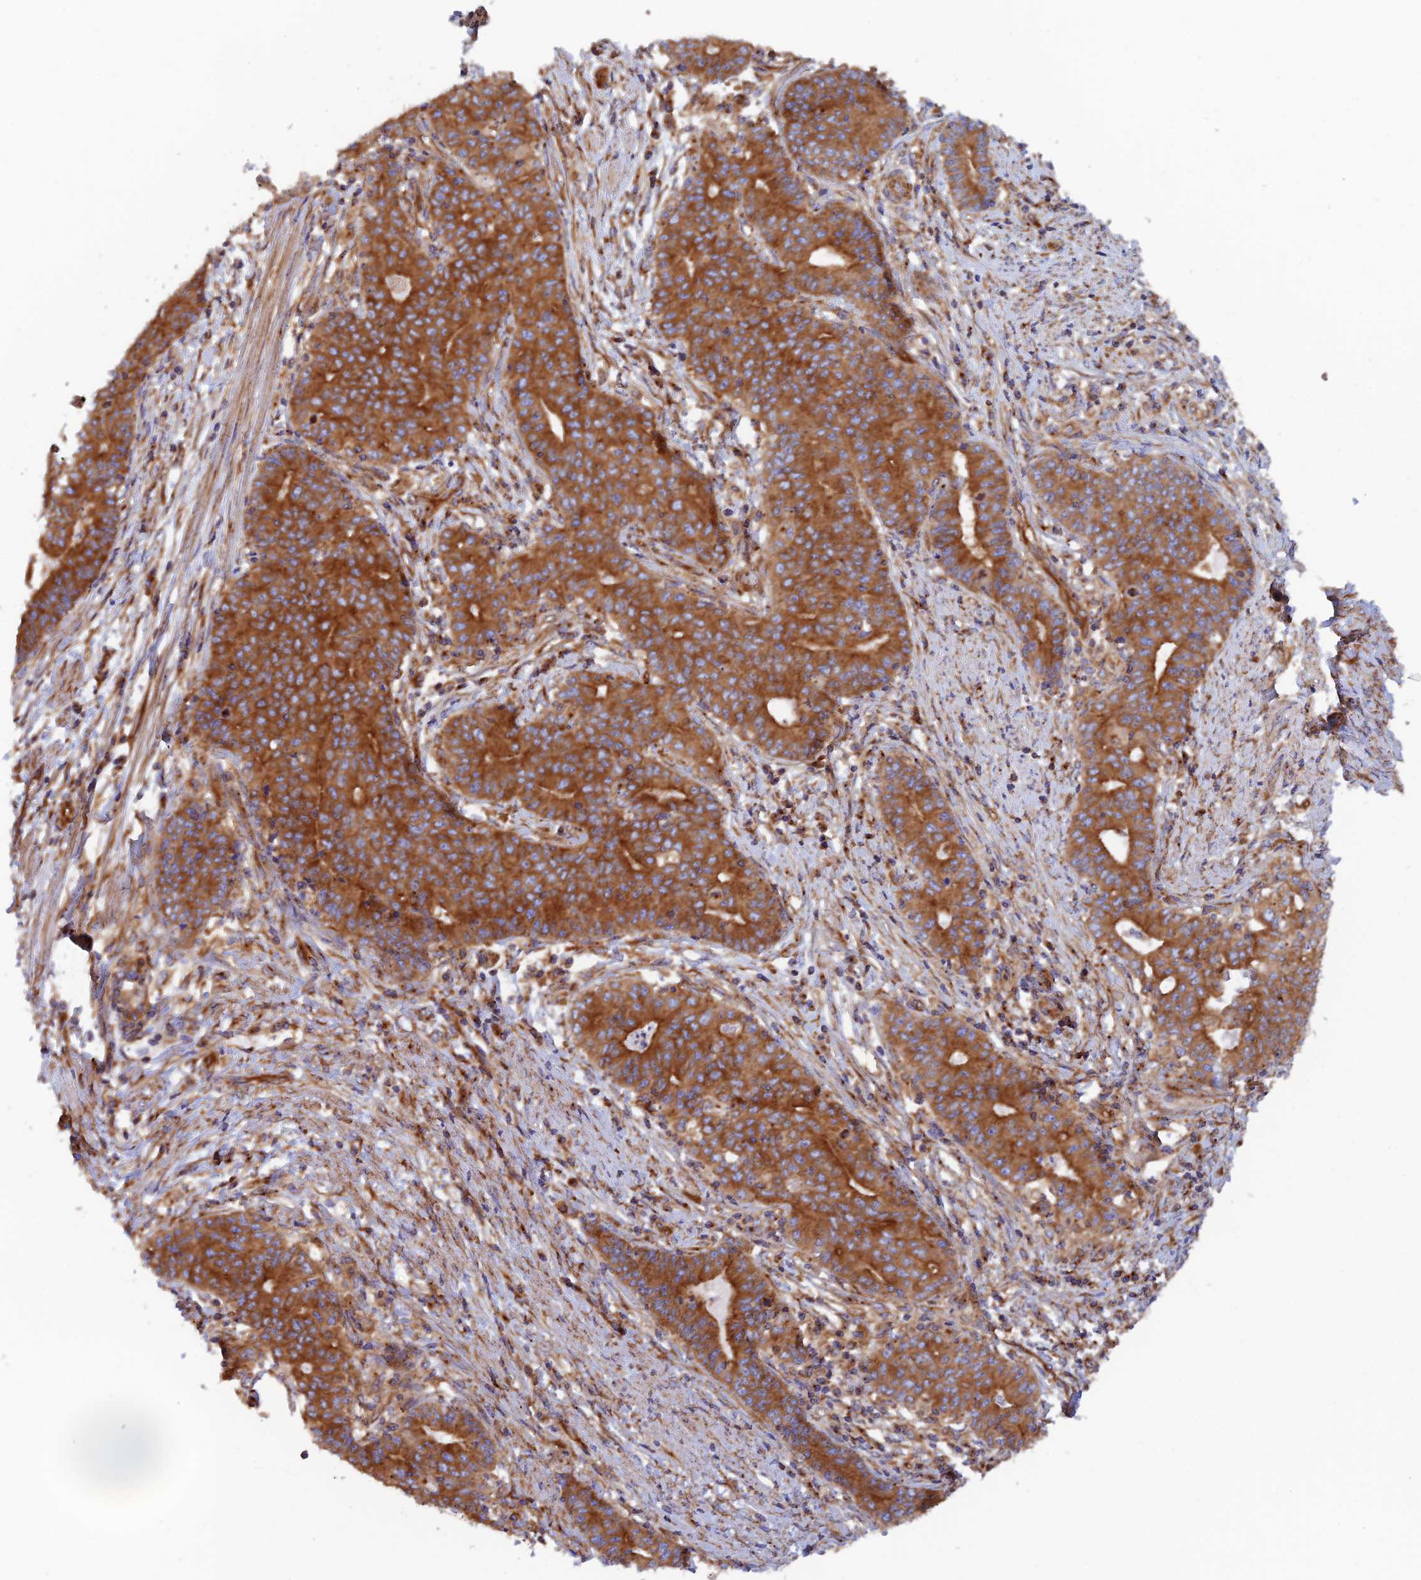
{"staining": {"intensity": "strong", "quantity": ">75%", "location": "cytoplasmic/membranous"}, "tissue": "endometrial cancer", "cell_type": "Tumor cells", "image_type": "cancer", "snomed": [{"axis": "morphology", "description": "Adenocarcinoma, NOS"}, {"axis": "topography", "description": "Endometrium"}], "caption": "The image shows a brown stain indicating the presence of a protein in the cytoplasmic/membranous of tumor cells in adenocarcinoma (endometrial).", "gene": "DCTN2", "patient": {"sex": "female", "age": 59}}